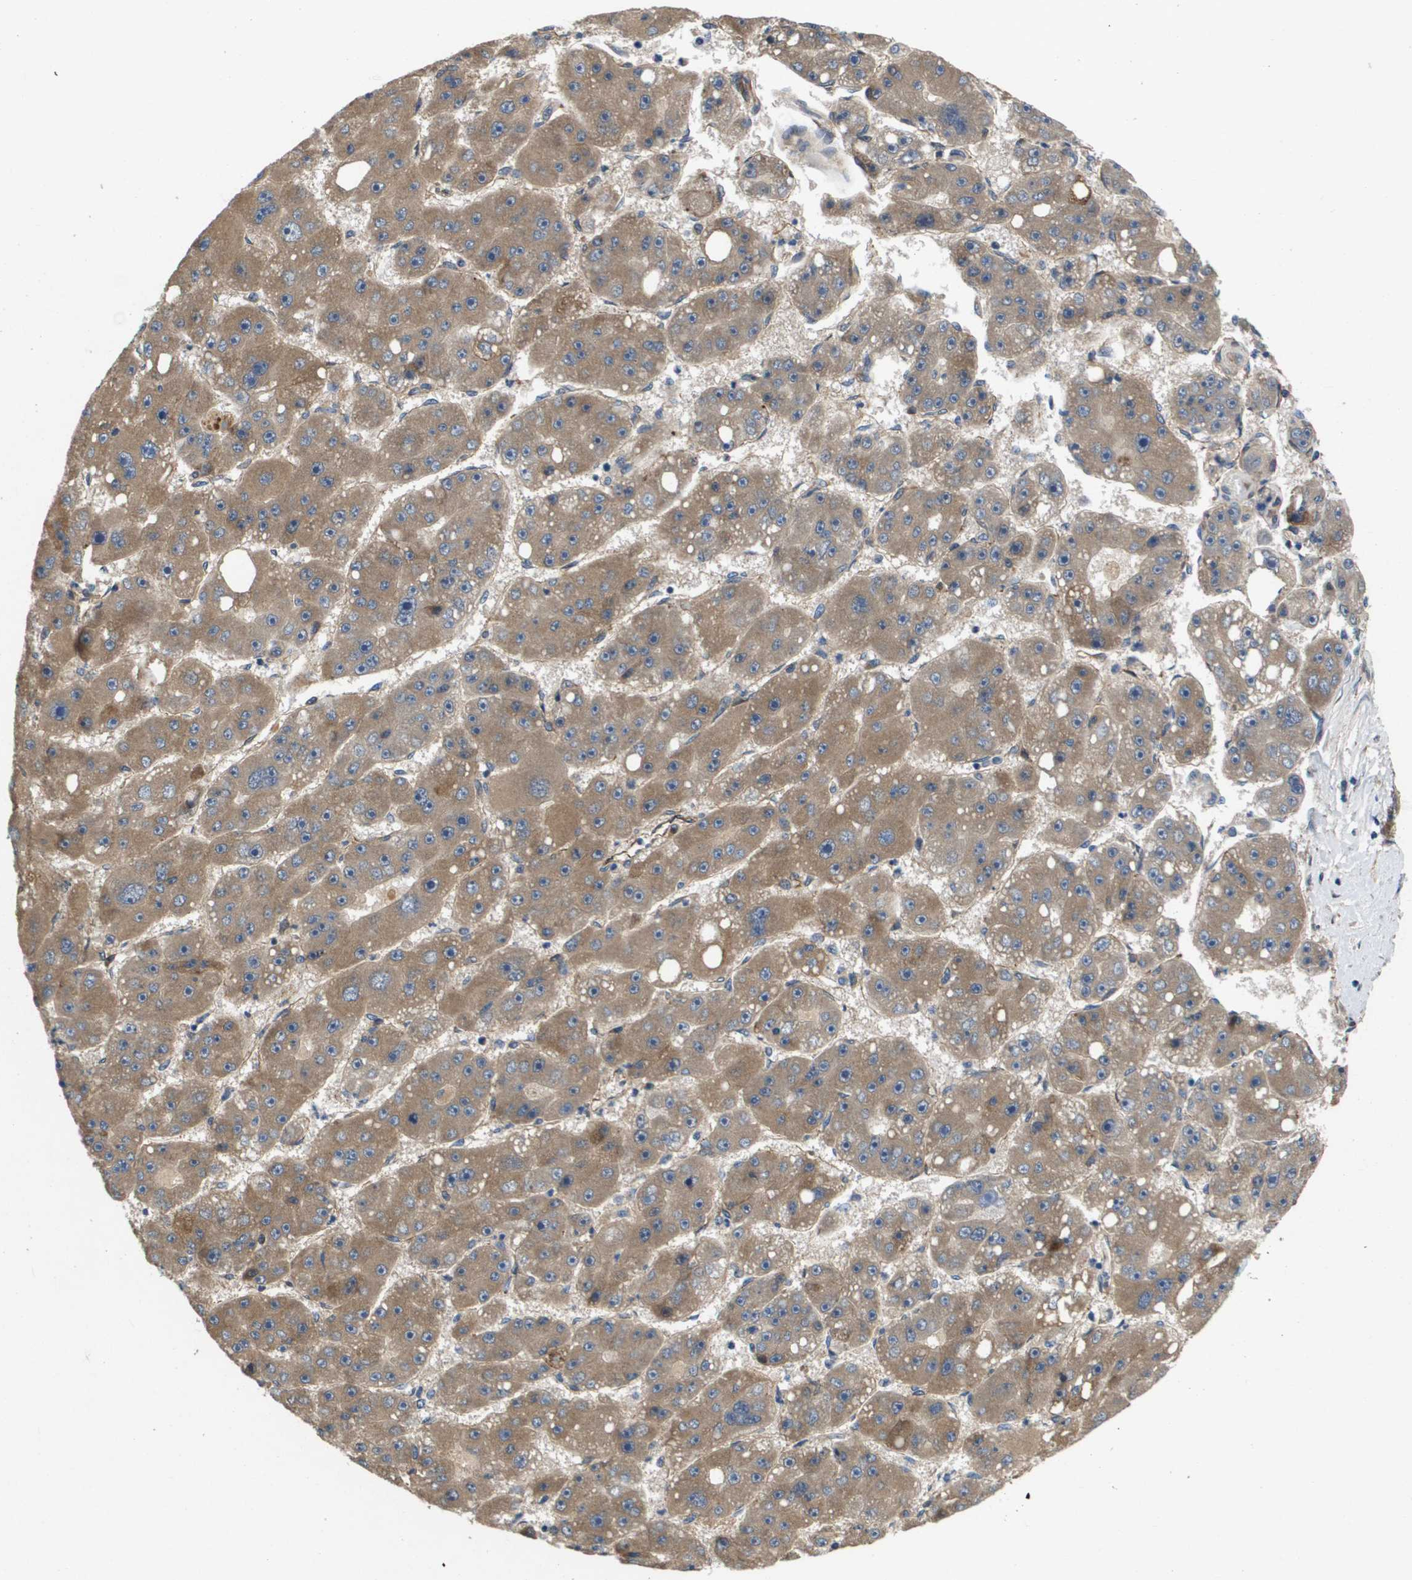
{"staining": {"intensity": "moderate", "quantity": ">75%", "location": "cytoplasmic/membranous"}, "tissue": "liver cancer", "cell_type": "Tumor cells", "image_type": "cancer", "snomed": [{"axis": "morphology", "description": "Carcinoma, Hepatocellular, NOS"}, {"axis": "topography", "description": "Liver"}], "caption": "IHC (DAB) staining of liver cancer (hepatocellular carcinoma) shows moderate cytoplasmic/membranous protein positivity in about >75% of tumor cells.", "gene": "ENTPD2", "patient": {"sex": "female", "age": 61}}